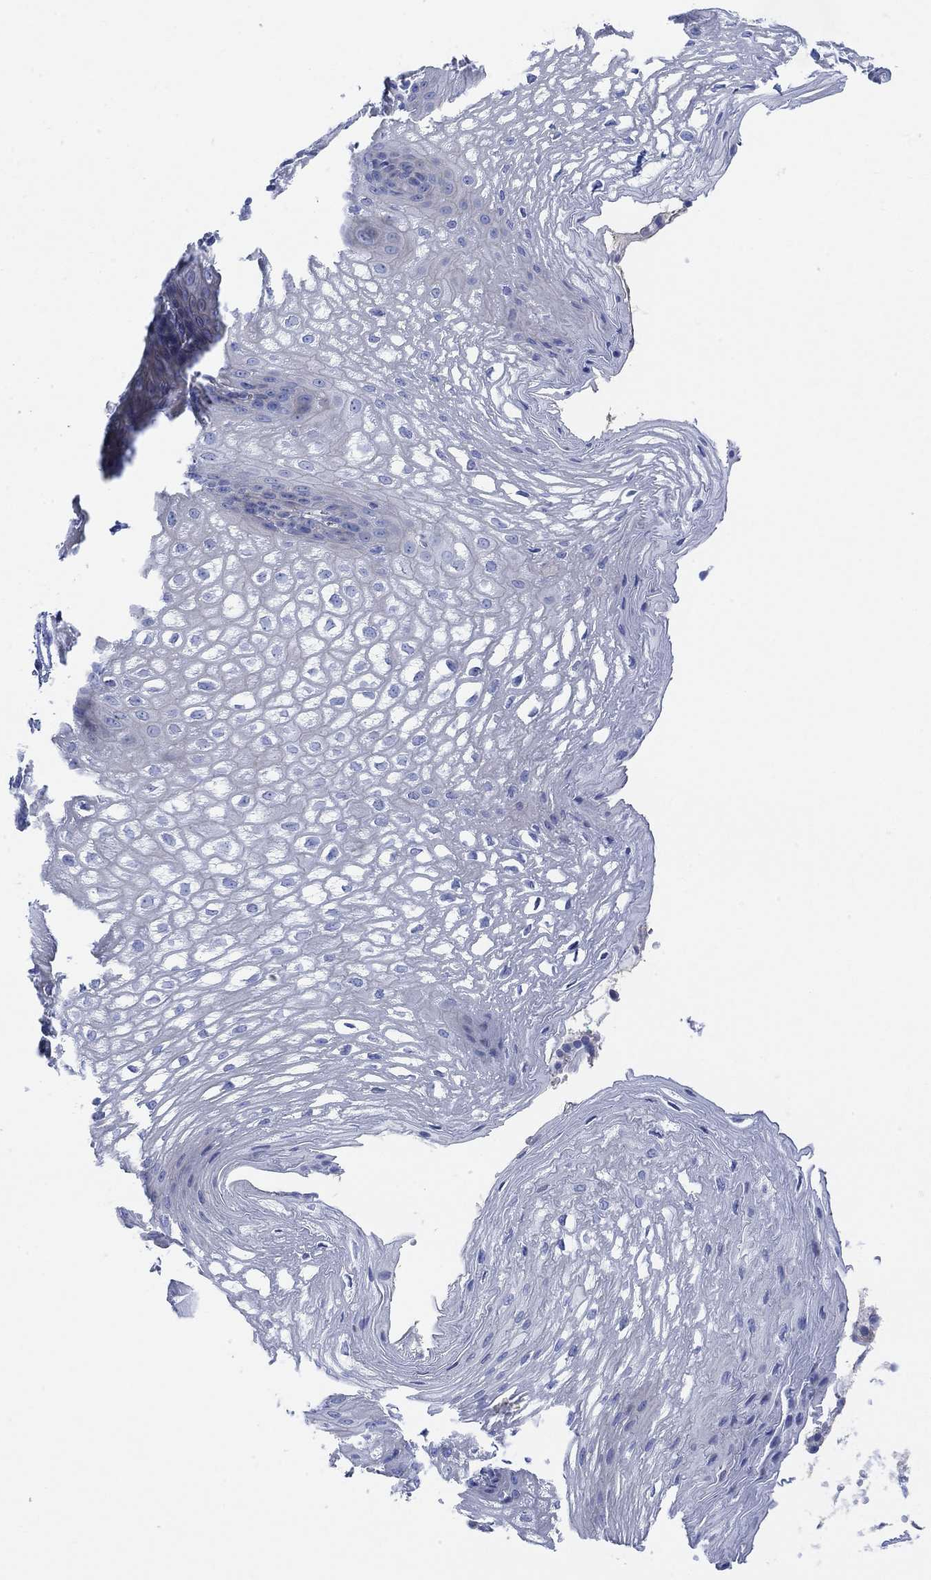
{"staining": {"intensity": "negative", "quantity": "none", "location": "none"}, "tissue": "esophagus", "cell_type": "Squamous epithelial cells", "image_type": "normal", "snomed": [{"axis": "morphology", "description": "Normal tissue, NOS"}, {"axis": "topography", "description": "Esophagus"}], "caption": "Image shows no significant protein expression in squamous epithelial cells of unremarkable esophagus. (Brightfield microscopy of DAB (3,3'-diaminobenzidine) immunohistochemistry at high magnification).", "gene": "TLDC2", "patient": {"sex": "male", "age": 72}}